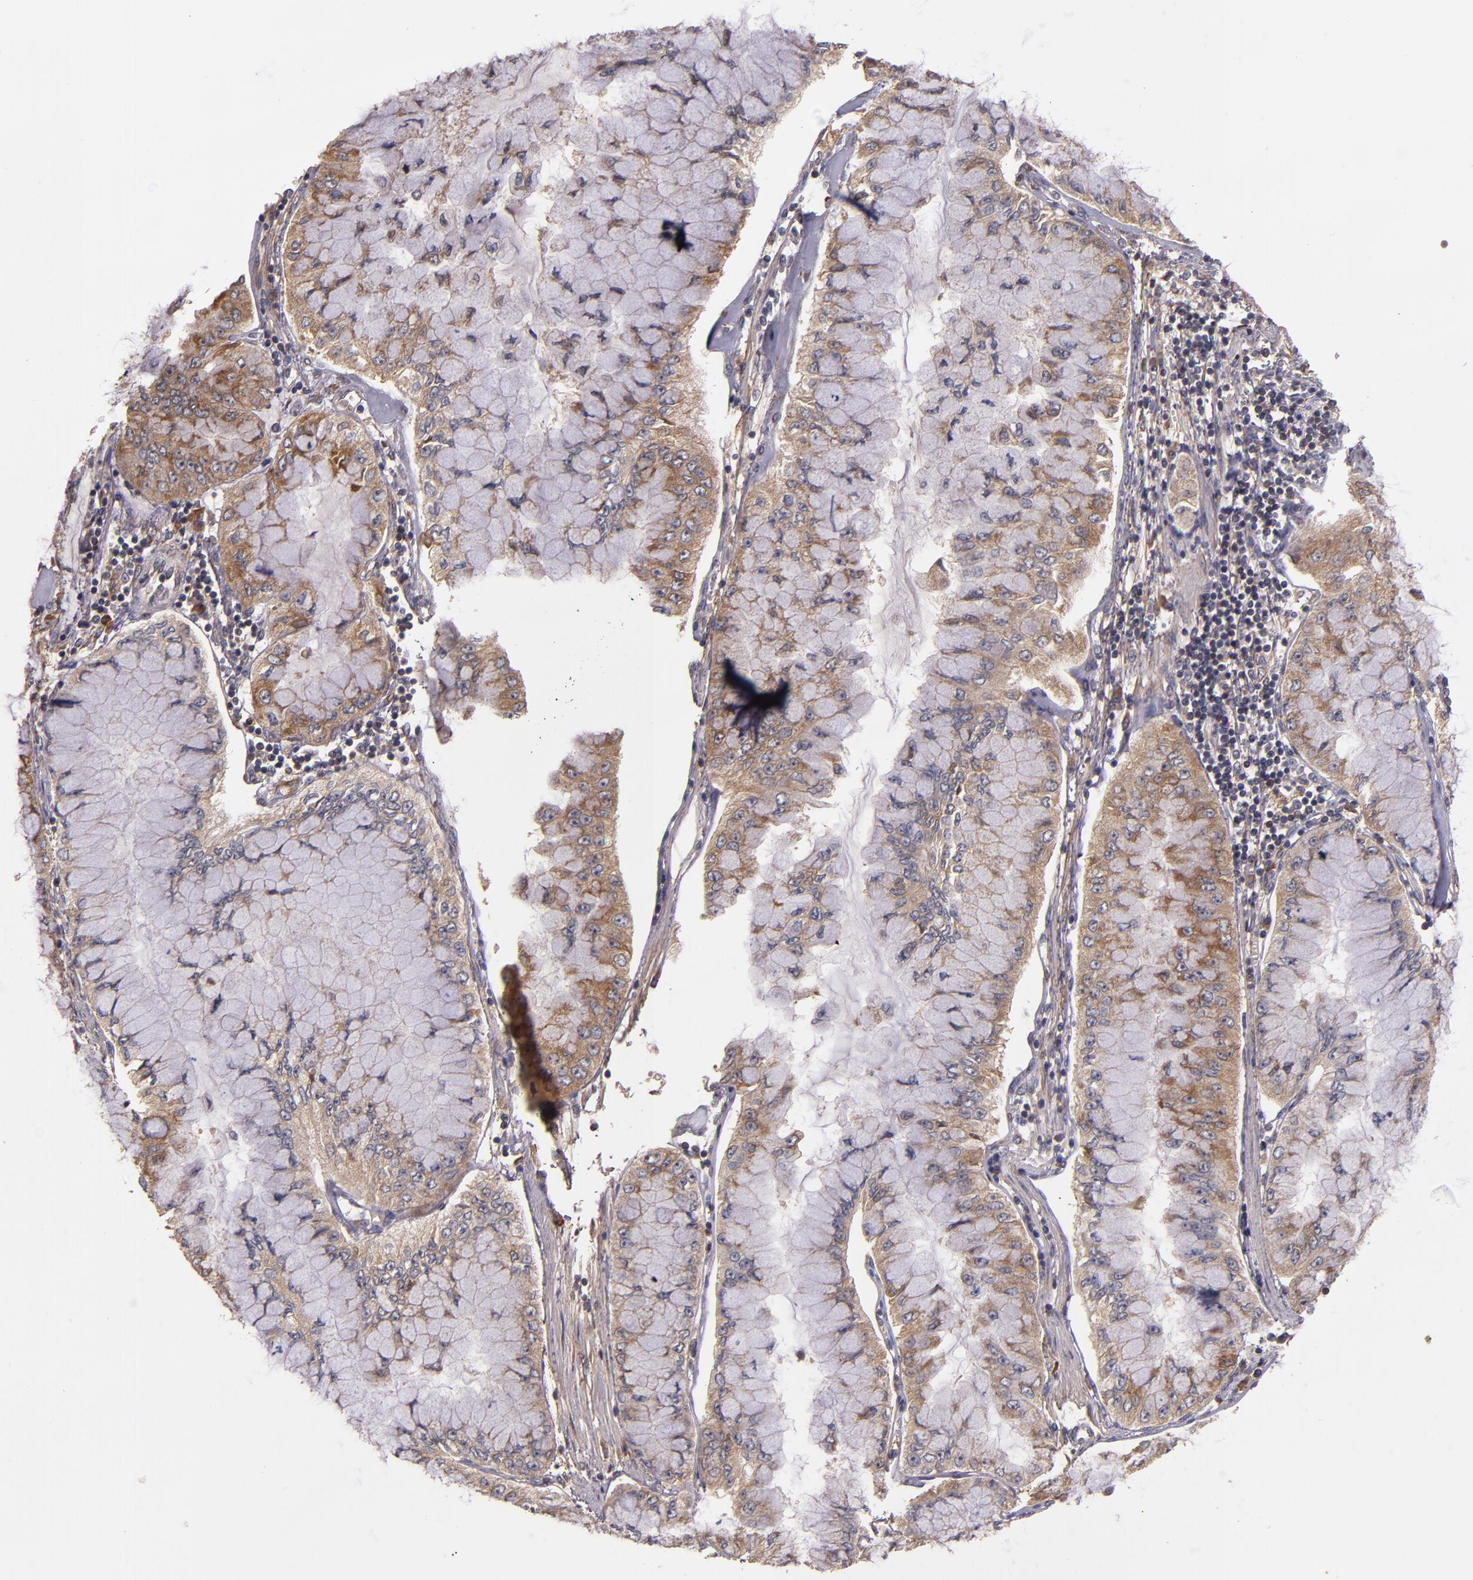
{"staining": {"intensity": "moderate", "quantity": ">75%", "location": "cytoplasmic/membranous"}, "tissue": "liver cancer", "cell_type": "Tumor cells", "image_type": "cancer", "snomed": [{"axis": "morphology", "description": "Cholangiocarcinoma"}, {"axis": "topography", "description": "Liver"}], "caption": "Tumor cells show medium levels of moderate cytoplasmic/membranous expression in about >75% of cells in human cholangiocarcinoma (liver).", "gene": "PRAF2", "patient": {"sex": "female", "age": 79}}